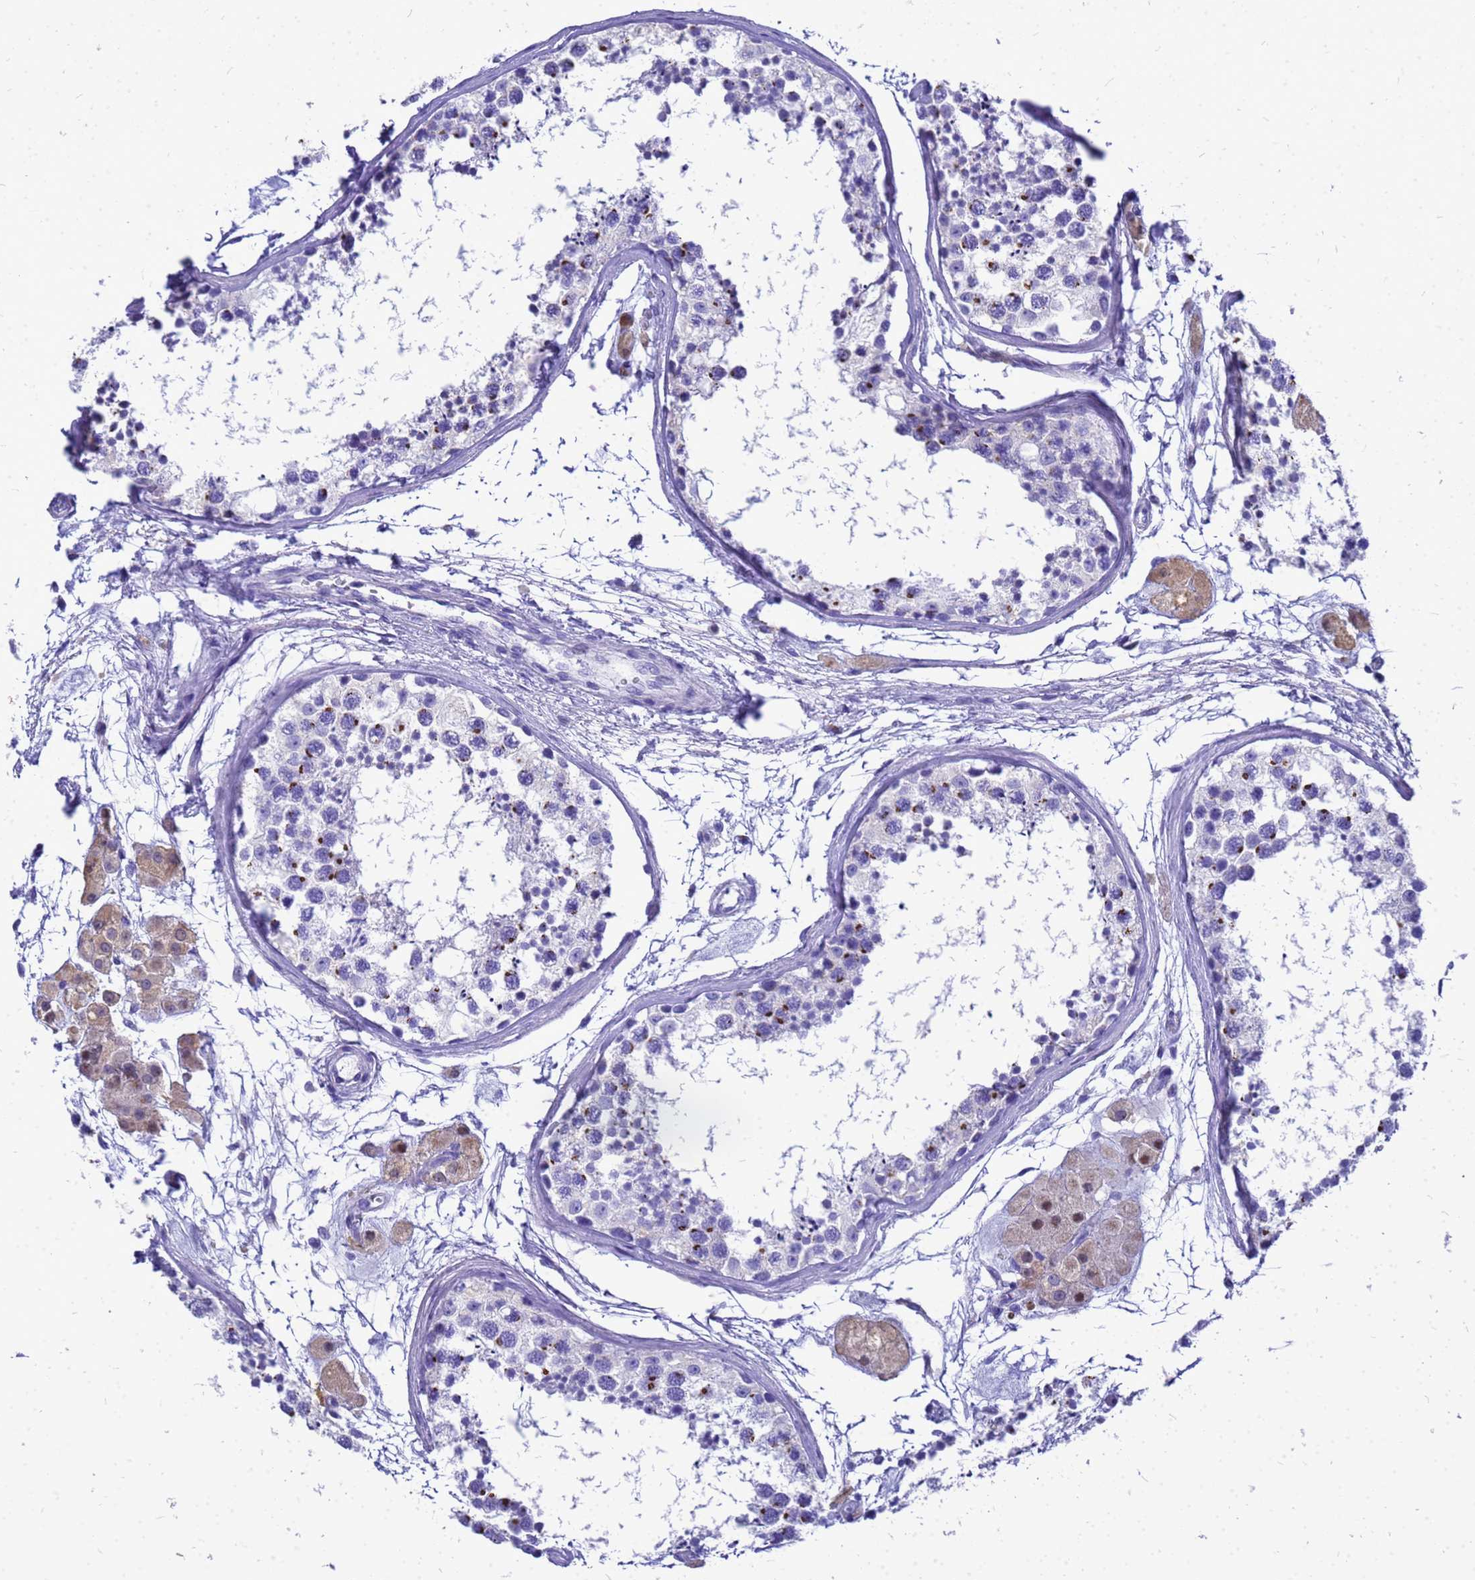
{"staining": {"intensity": "strong", "quantity": "<25%", "location": "cytoplasmic/membranous"}, "tissue": "testis", "cell_type": "Cells in seminiferous ducts", "image_type": "normal", "snomed": [{"axis": "morphology", "description": "Normal tissue, NOS"}, {"axis": "topography", "description": "Testis"}], "caption": "Immunohistochemistry (IHC) photomicrograph of normal testis: human testis stained using immunohistochemistry (IHC) exhibits medium levels of strong protein expression localized specifically in the cytoplasmic/membranous of cells in seminiferous ducts, appearing as a cytoplasmic/membranous brown color.", "gene": "OR52E2", "patient": {"sex": "male", "age": 56}}